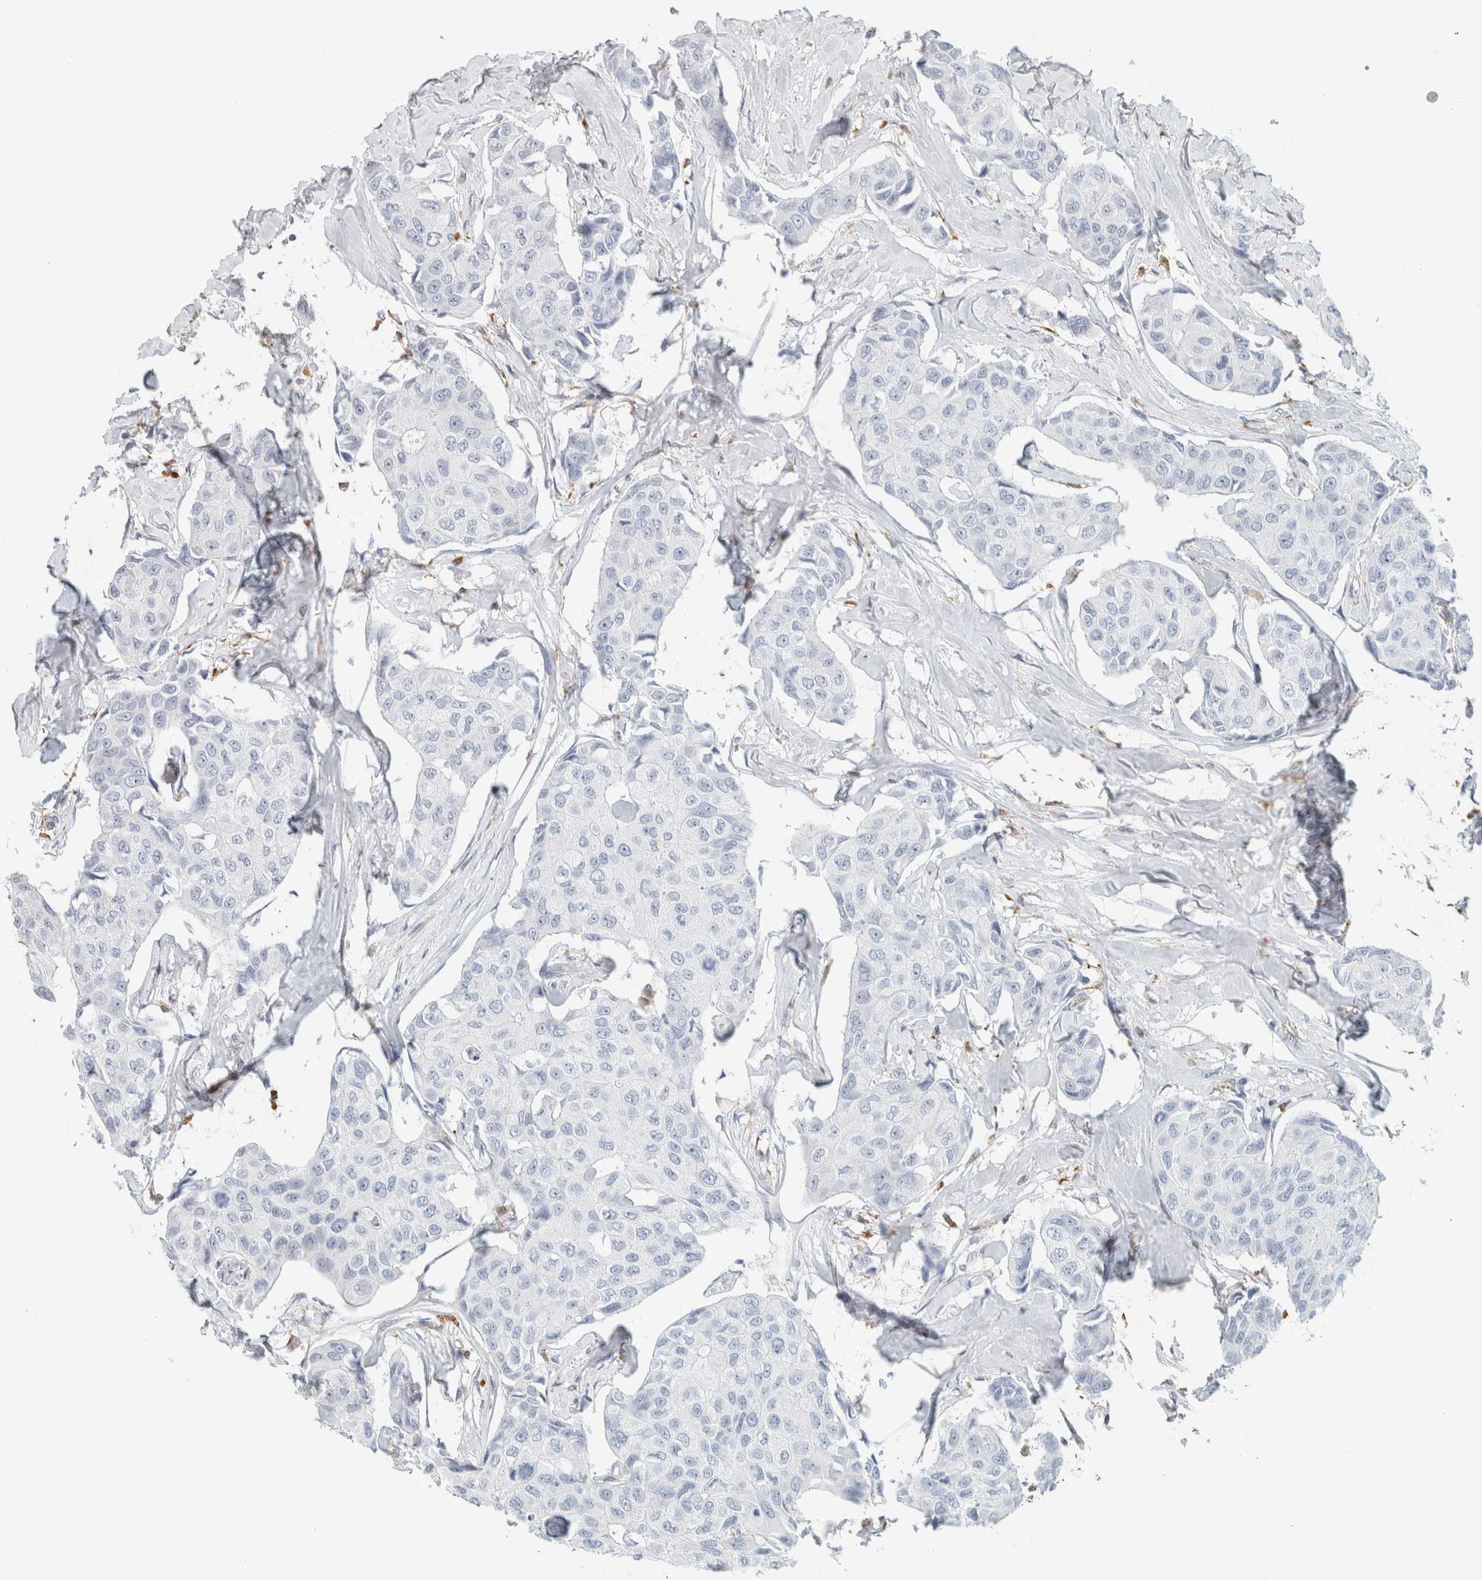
{"staining": {"intensity": "negative", "quantity": "none", "location": "none"}, "tissue": "breast cancer", "cell_type": "Tumor cells", "image_type": "cancer", "snomed": [{"axis": "morphology", "description": "Duct carcinoma"}, {"axis": "topography", "description": "Breast"}], "caption": "Immunohistochemistry (IHC) photomicrograph of neoplastic tissue: breast cancer (intraductal carcinoma) stained with DAB (3,3'-diaminobenzidine) exhibits no significant protein expression in tumor cells.", "gene": "LY86", "patient": {"sex": "female", "age": 80}}